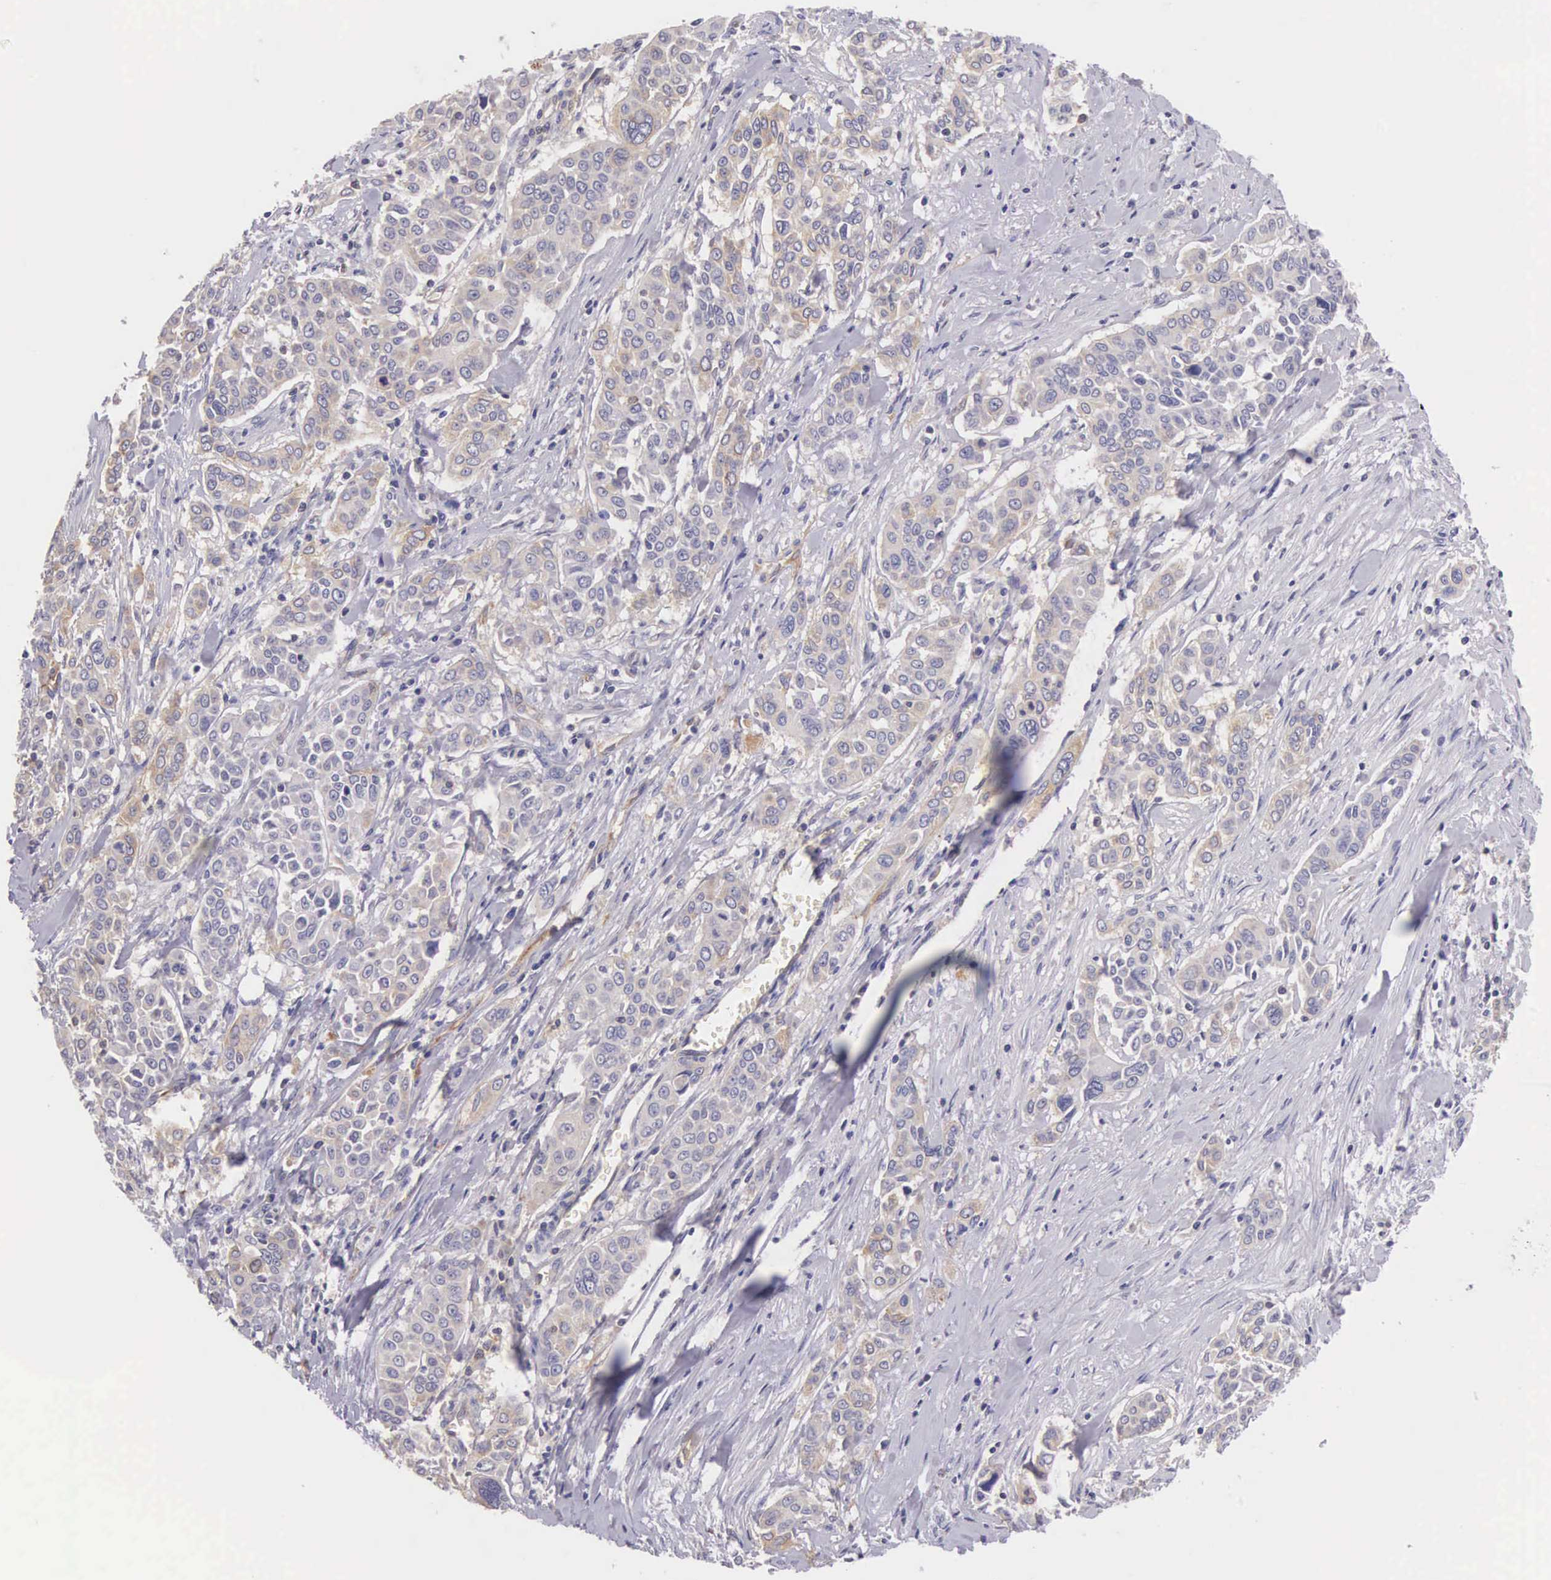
{"staining": {"intensity": "negative", "quantity": "none", "location": "none"}, "tissue": "pancreatic cancer", "cell_type": "Tumor cells", "image_type": "cancer", "snomed": [{"axis": "morphology", "description": "Adenocarcinoma, NOS"}, {"axis": "topography", "description": "Pancreas"}], "caption": "This is an IHC photomicrograph of pancreatic cancer (adenocarcinoma). There is no positivity in tumor cells.", "gene": "OSBPL3", "patient": {"sex": "female", "age": 52}}